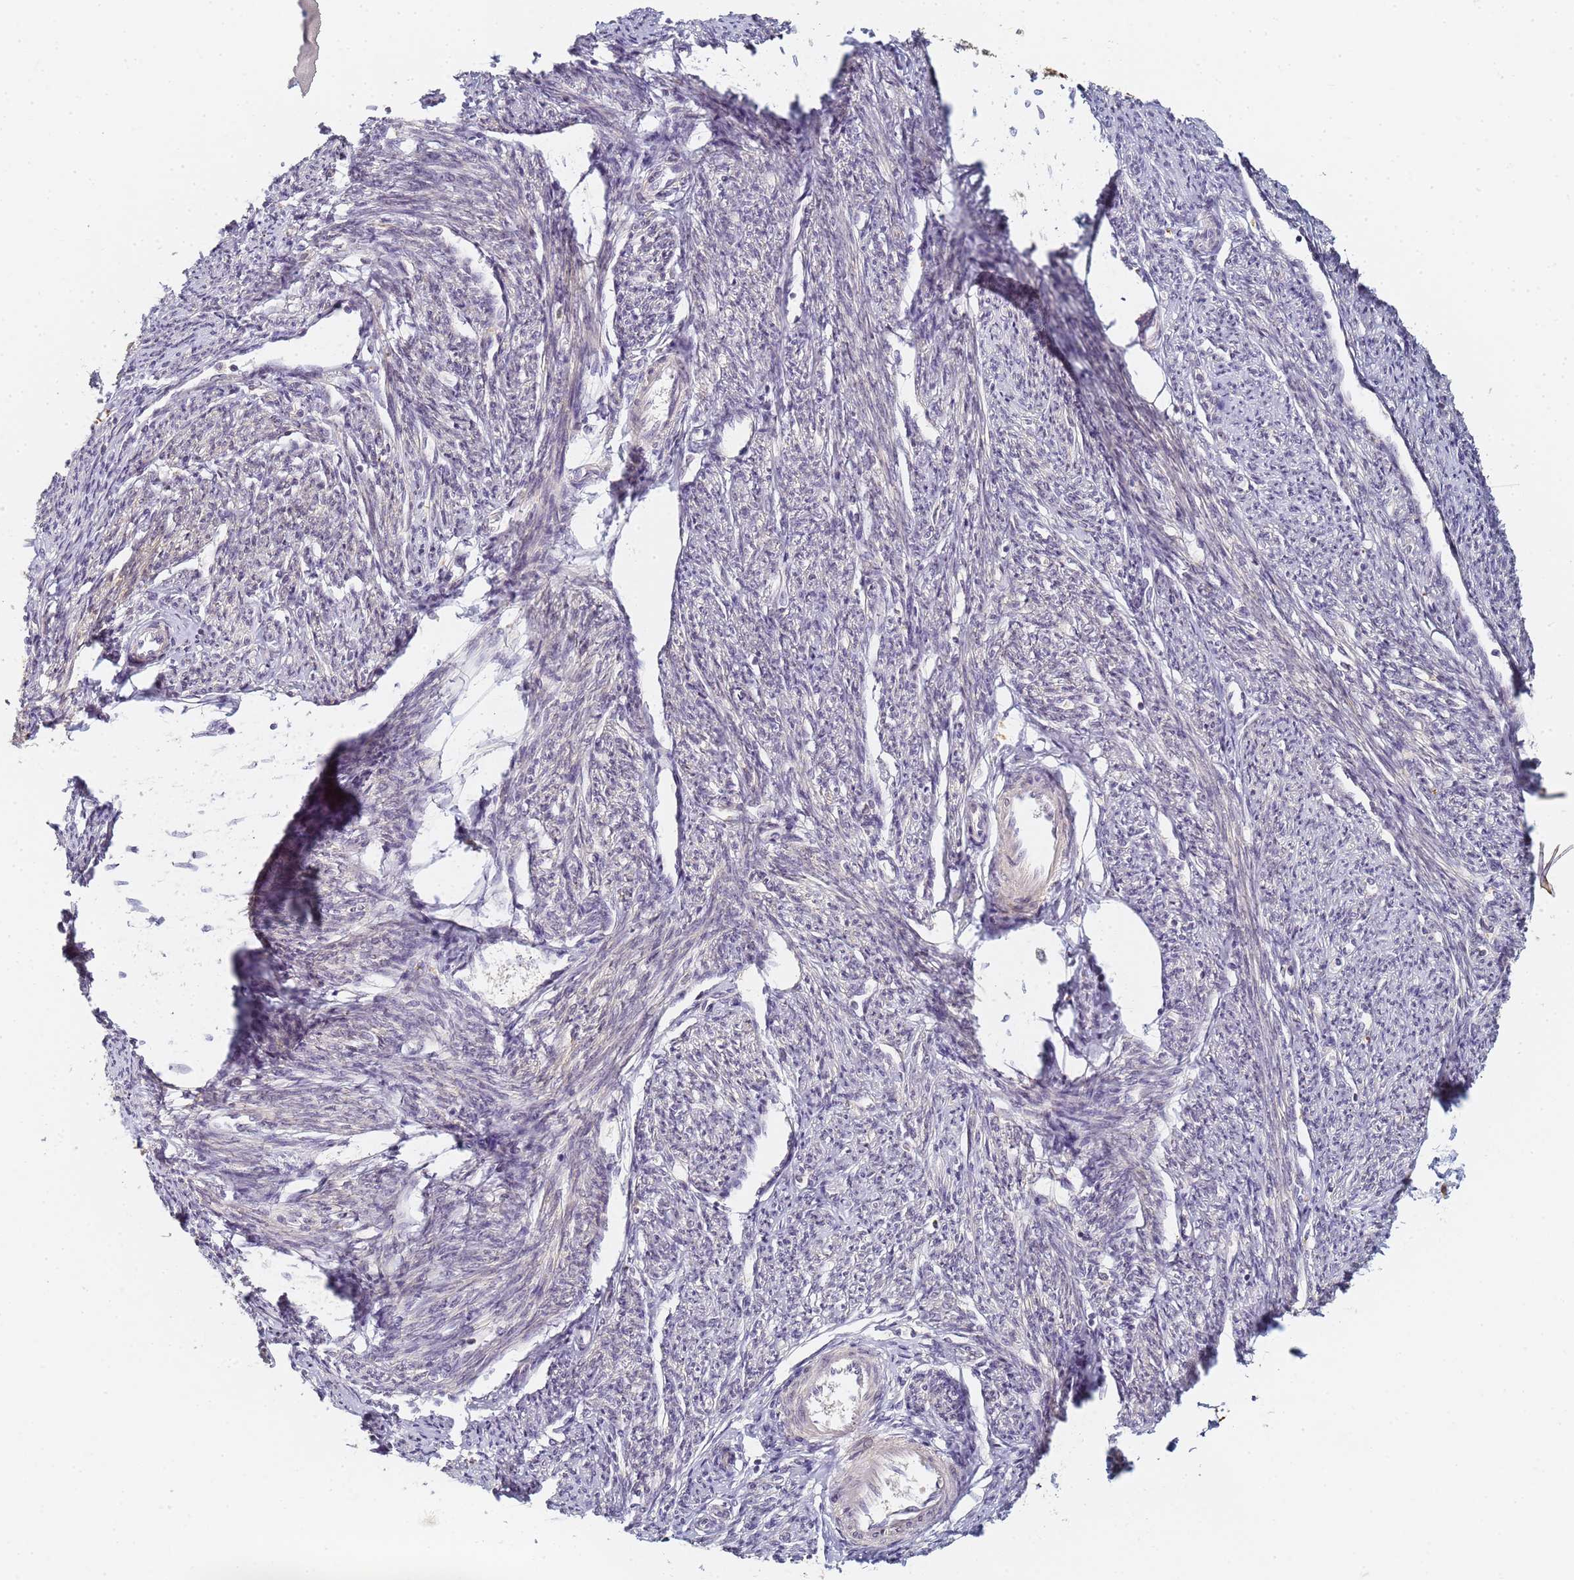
{"staining": {"intensity": "weak", "quantity": "25%-75%", "location": "nuclear"}, "tissue": "smooth muscle", "cell_type": "Smooth muscle cells", "image_type": "normal", "snomed": [{"axis": "morphology", "description": "Normal tissue, NOS"}, {"axis": "topography", "description": "Smooth muscle"}, {"axis": "topography", "description": "Uterus"}], "caption": "Smooth muscle cells reveal low levels of weak nuclear expression in approximately 25%-75% of cells in benign smooth muscle. (DAB IHC, brown staining for protein, blue staining for nuclei).", "gene": "HMCES", "patient": {"sex": "female", "age": 59}}